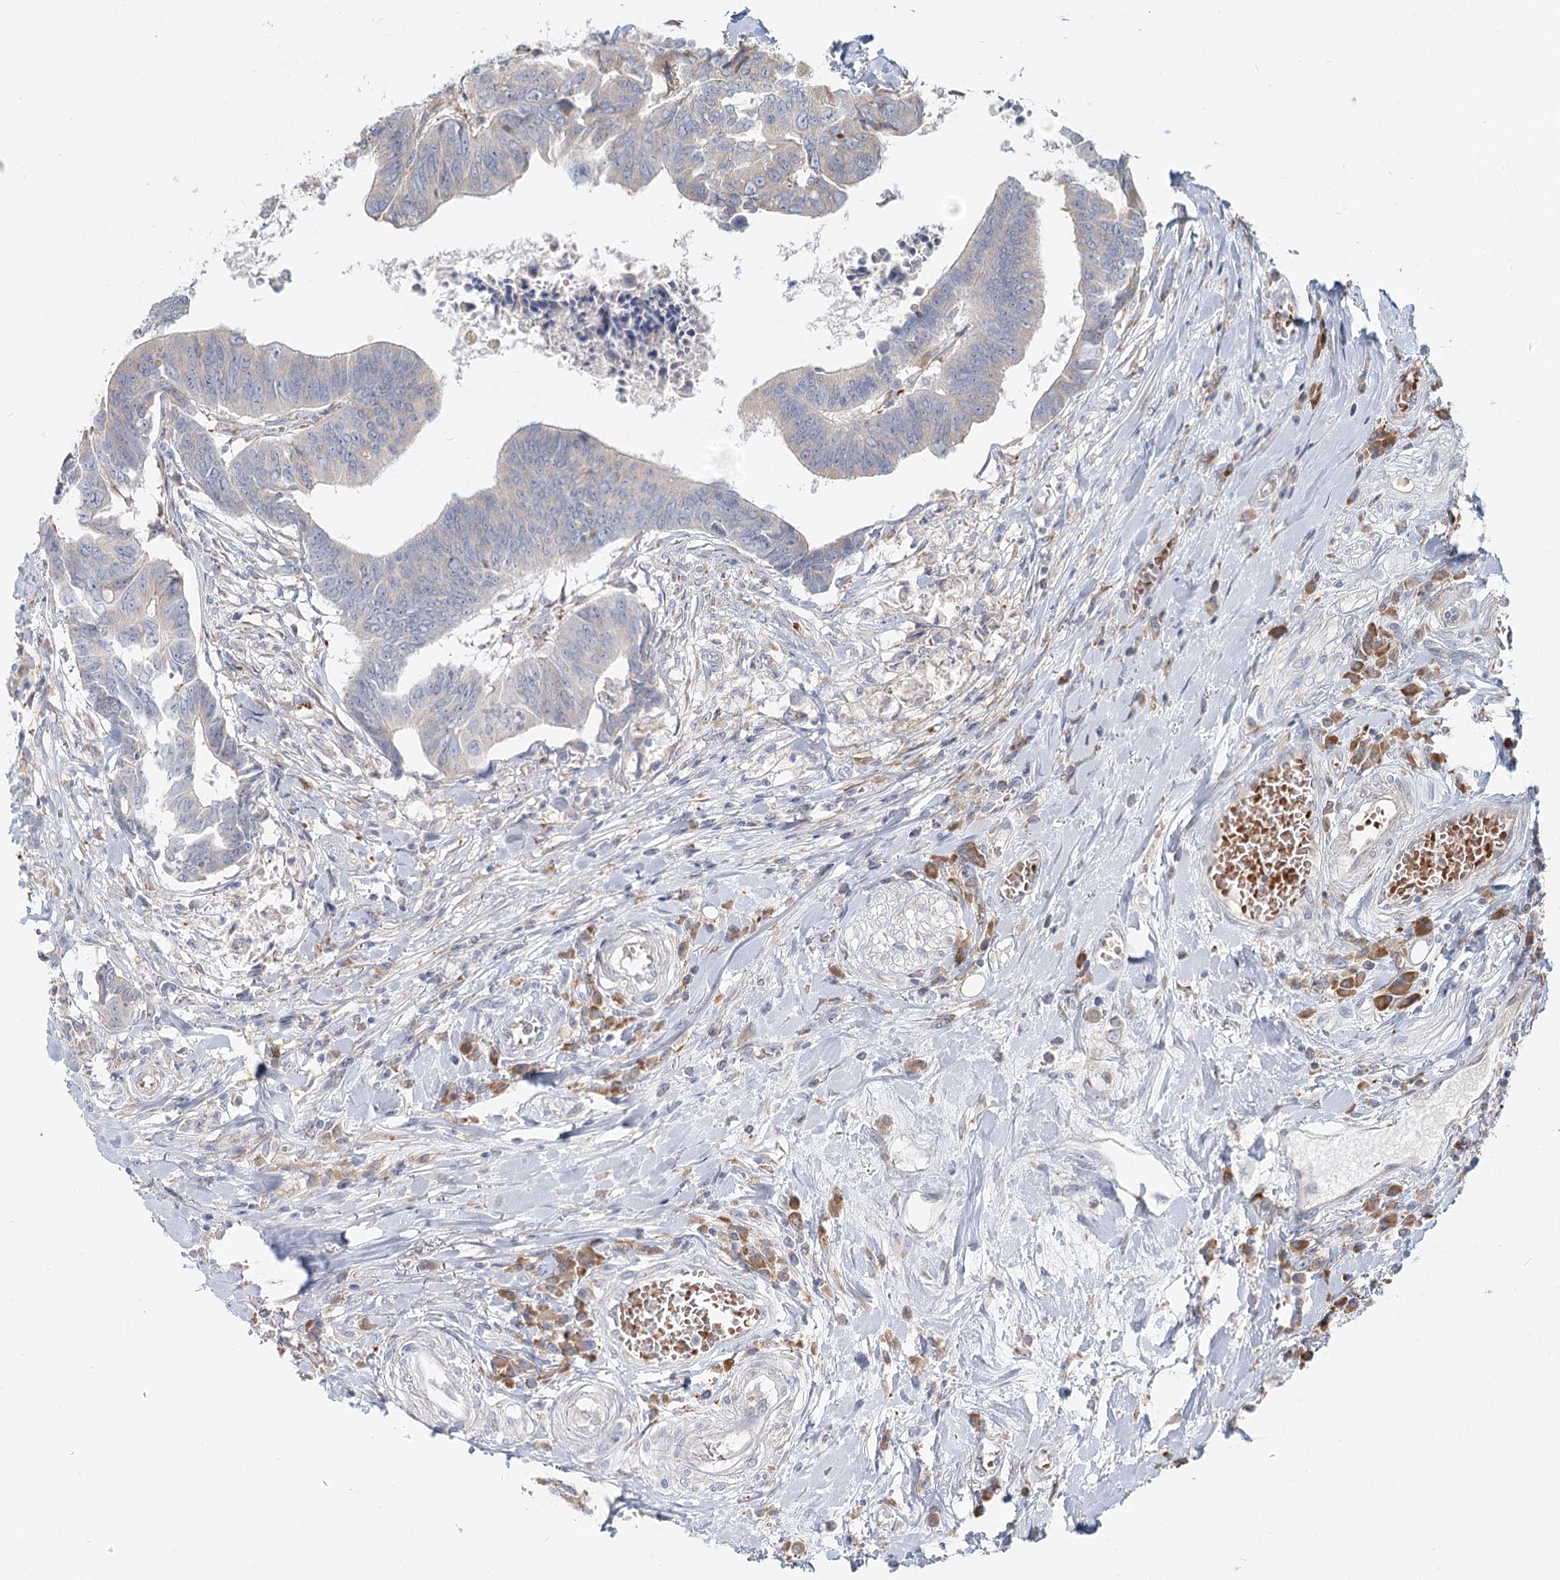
{"staining": {"intensity": "negative", "quantity": "none", "location": "none"}, "tissue": "colorectal cancer", "cell_type": "Tumor cells", "image_type": "cancer", "snomed": [{"axis": "morphology", "description": "Adenocarcinoma, NOS"}, {"axis": "topography", "description": "Rectum"}], "caption": "This photomicrograph is of colorectal cancer stained with IHC to label a protein in brown with the nuclei are counter-stained blue. There is no positivity in tumor cells.", "gene": "ANKRD16", "patient": {"sex": "female", "age": 65}}